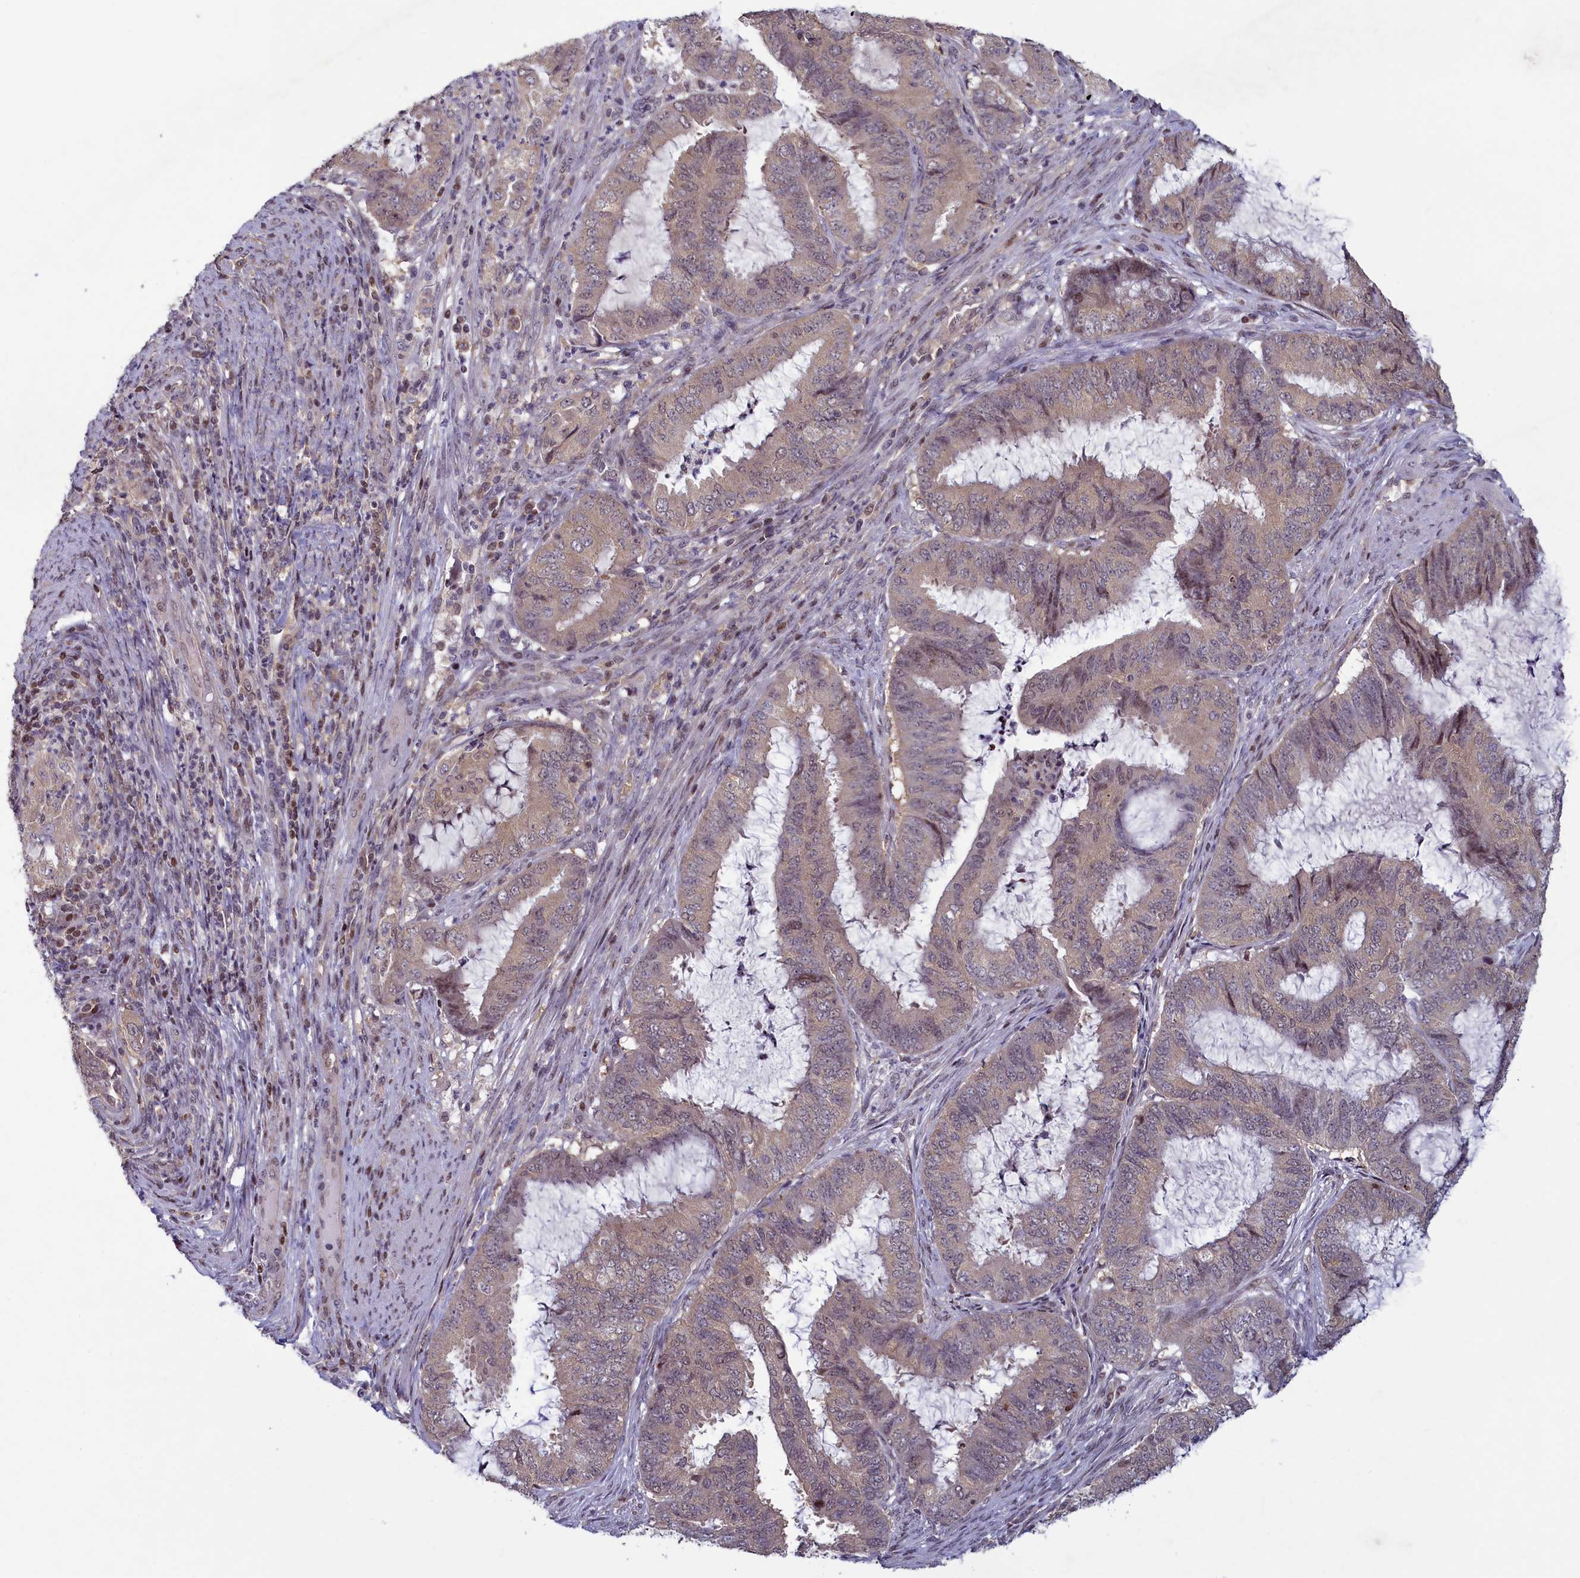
{"staining": {"intensity": "weak", "quantity": "<25%", "location": "nuclear"}, "tissue": "endometrial cancer", "cell_type": "Tumor cells", "image_type": "cancer", "snomed": [{"axis": "morphology", "description": "Adenocarcinoma, NOS"}, {"axis": "topography", "description": "Endometrium"}], "caption": "Immunohistochemical staining of endometrial cancer (adenocarcinoma) shows no significant staining in tumor cells.", "gene": "NUBP1", "patient": {"sex": "female", "age": 51}}